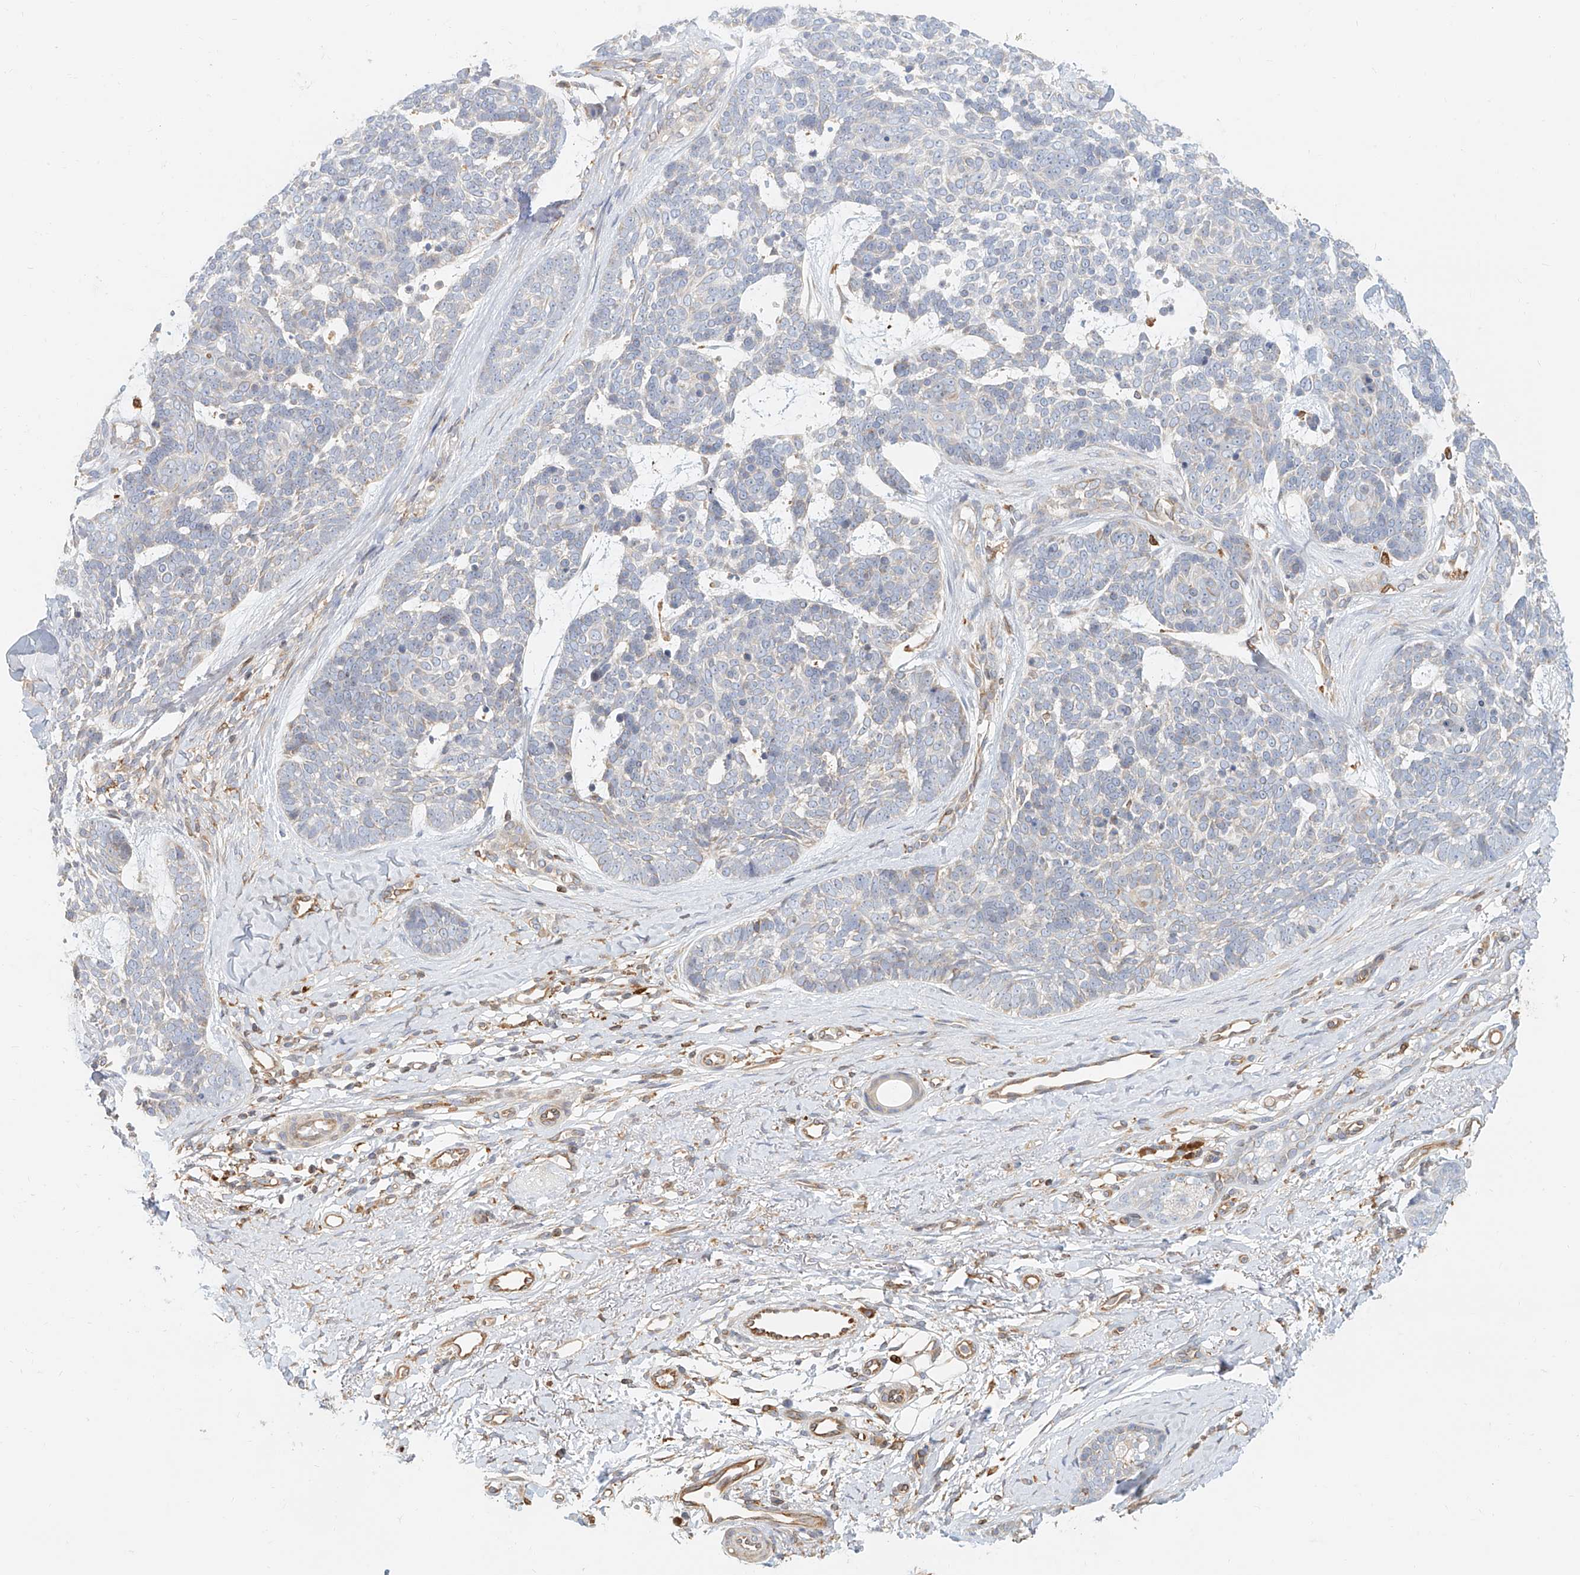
{"staining": {"intensity": "negative", "quantity": "none", "location": "none"}, "tissue": "skin cancer", "cell_type": "Tumor cells", "image_type": "cancer", "snomed": [{"axis": "morphology", "description": "Basal cell carcinoma"}, {"axis": "topography", "description": "Skin"}], "caption": "Tumor cells are negative for brown protein staining in skin cancer (basal cell carcinoma).", "gene": "DHRS7", "patient": {"sex": "female", "age": 81}}